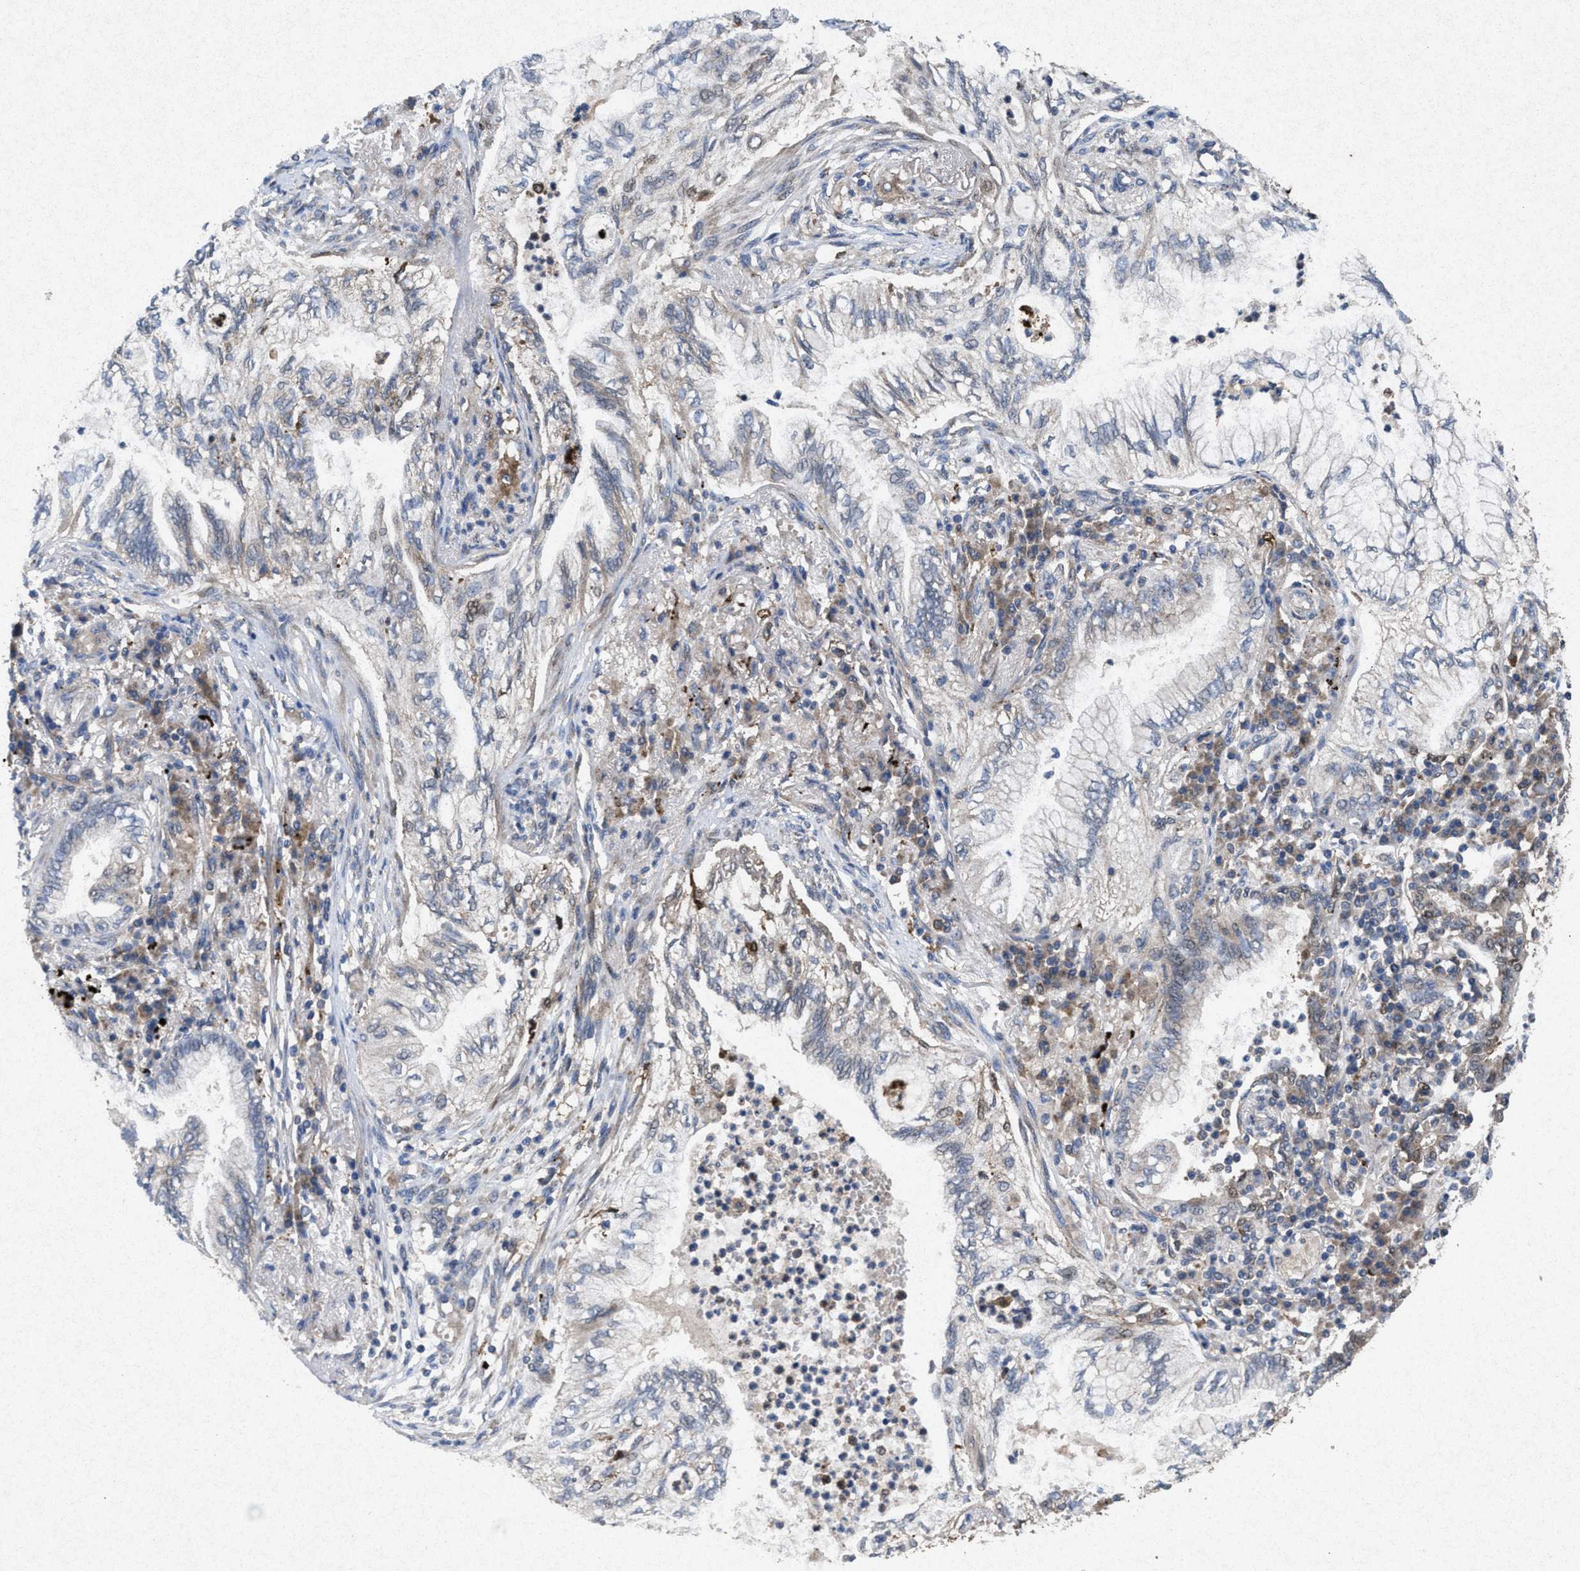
{"staining": {"intensity": "weak", "quantity": "<25%", "location": "cytoplasmic/membranous"}, "tissue": "lung cancer", "cell_type": "Tumor cells", "image_type": "cancer", "snomed": [{"axis": "morphology", "description": "Normal tissue, NOS"}, {"axis": "morphology", "description": "Adenocarcinoma, NOS"}, {"axis": "topography", "description": "Bronchus"}, {"axis": "topography", "description": "Lung"}], "caption": "An image of human lung cancer (adenocarcinoma) is negative for staining in tumor cells.", "gene": "MSI2", "patient": {"sex": "female", "age": 70}}